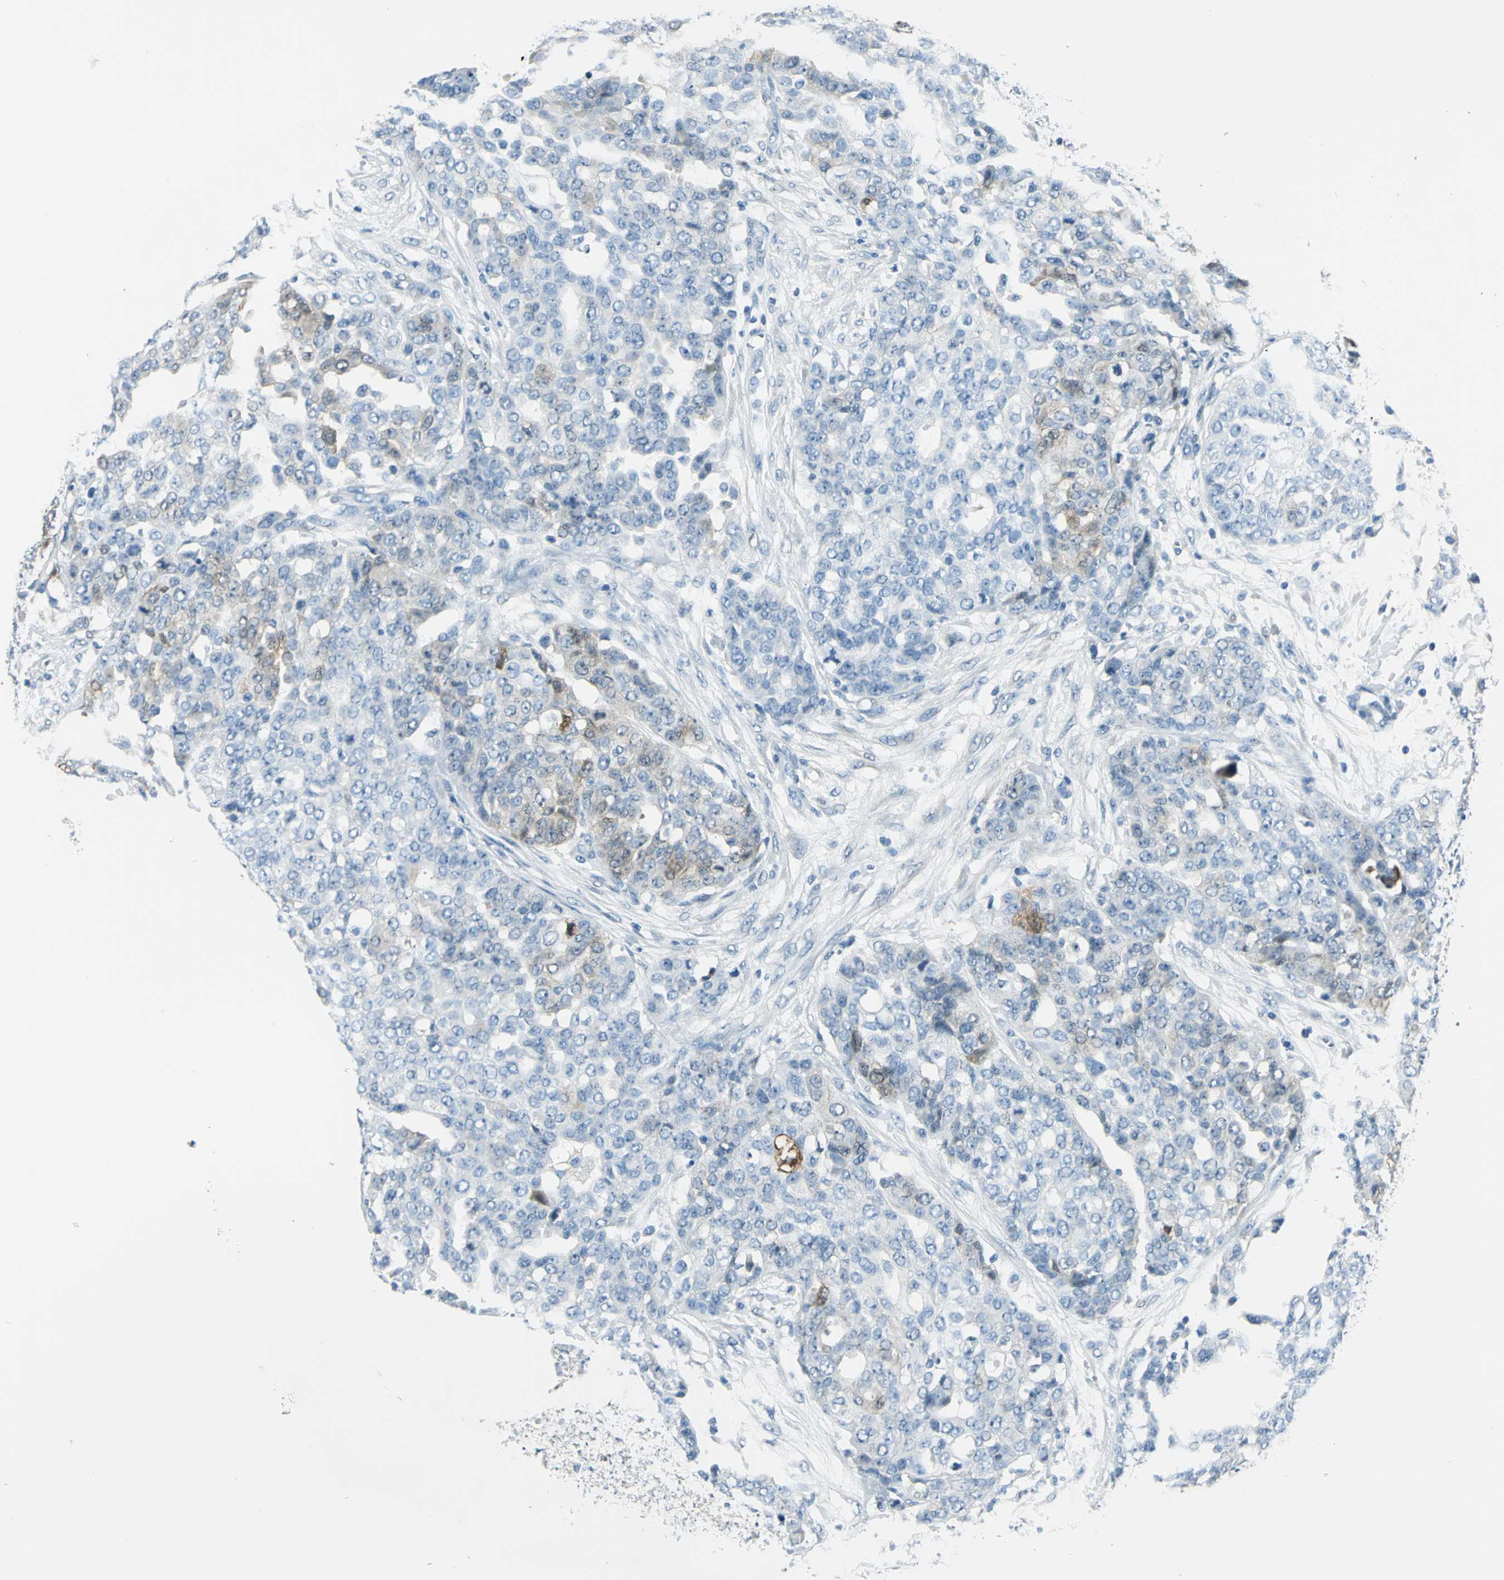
{"staining": {"intensity": "moderate", "quantity": "<25%", "location": "cytoplasmic/membranous"}, "tissue": "ovarian cancer", "cell_type": "Tumor cells", "image_type": "cancer", "snomed": [{"axis": "morphology", "description": "Cystadenocarcinoma, serous, NOS"}, {"axis": "topography", "description": "Soft tissue"}, {"axis": "topography", "description": "Ovary"}], "caption": "Immunohistochemistry (IHC) of human ovarian serous cystadenocarcinoma demonstrates low levels of moderate cytoplasmic/membranous positivity in approximately <25% of tumor cells.", "gene": "UCHL1", "patient": {"sex": "female", "age": 57}}